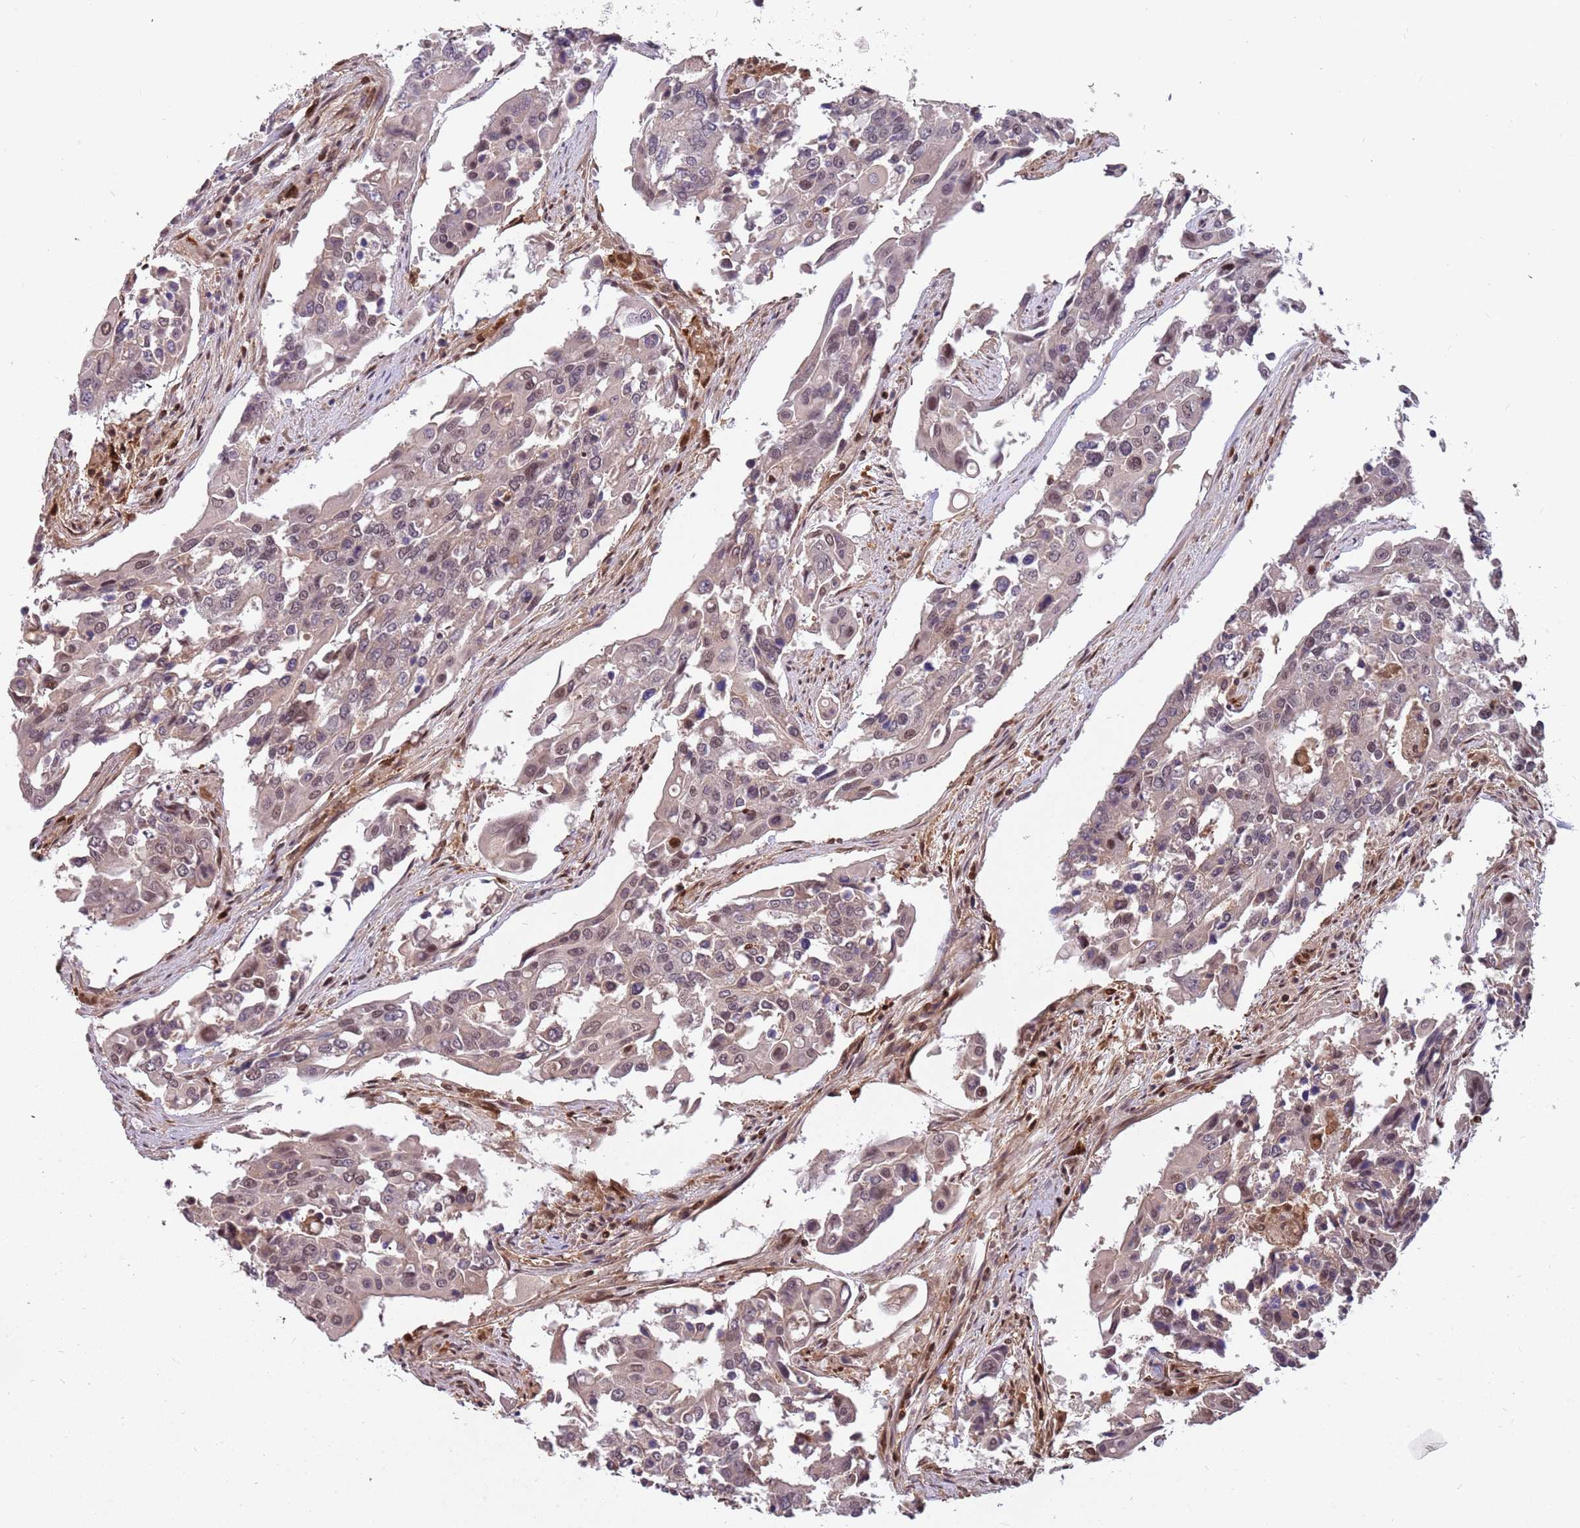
{"staining": {"intensity": "weak", "quantity": "25%-75%", "location": "nuclear"}, "tissue": "colorectal cancer", "cell_type": "Tumor cells", "image_type": "cancer", "snomed": [{"axis": "morphology", "description": "Adenocarcinoma, NOS"}, {"axis": "topography", "description": "Colon"}], "caption": "A histopathology image of human colorectal cancer (adenocarcinoma) stained for a protein shows weak nuclear brown staining in tumor cells. (Stains: DAB in brown, nuclei in blue, Microscopy: brightfield microscopy at high magnification).", "gene": "GBP2", "patient": {"sex": "male", "age": 77}}